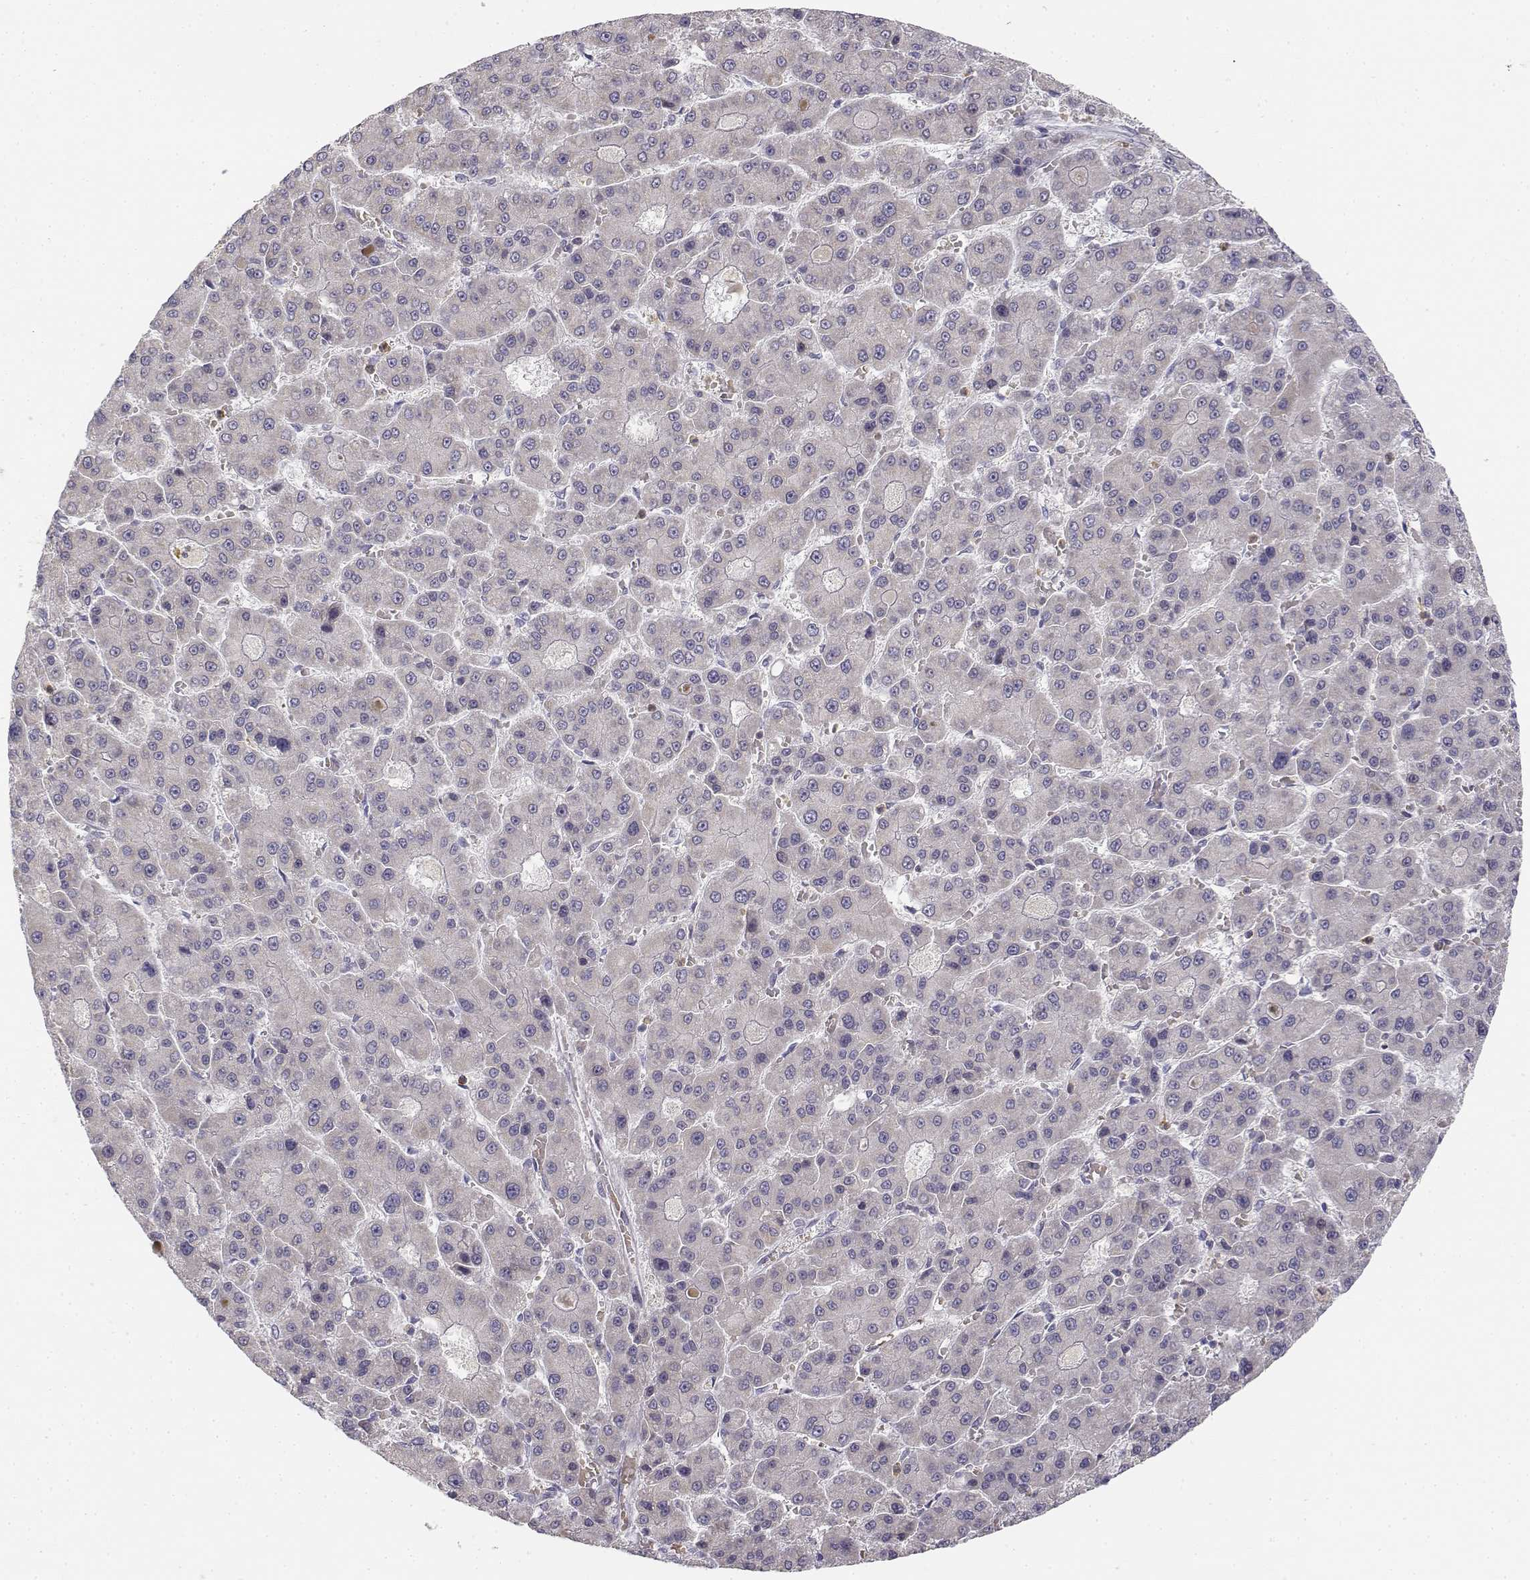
{"staining": {"intensity": "negative", "quantity": "none", "location": "none"}, "tissue": "liver cancer", "cell_type": "Tumor cells", "image_type": "cancer", "snomed": [{"axis": "morphology", "description": "Carcinoma, Hepatocellular, NOS"}, {"axis": "topography", "description": "Liver"}], "caption": "Liver cancer was stained to show a protein in brown. There is no significant staining in tumor cells. (DAB (3,3'-diaminobenzidine) immunohistochemistry with hematoxylin counter stain).", "gene": "GLIPR1L2", "patient": {"sex": "male", "age": 70}}